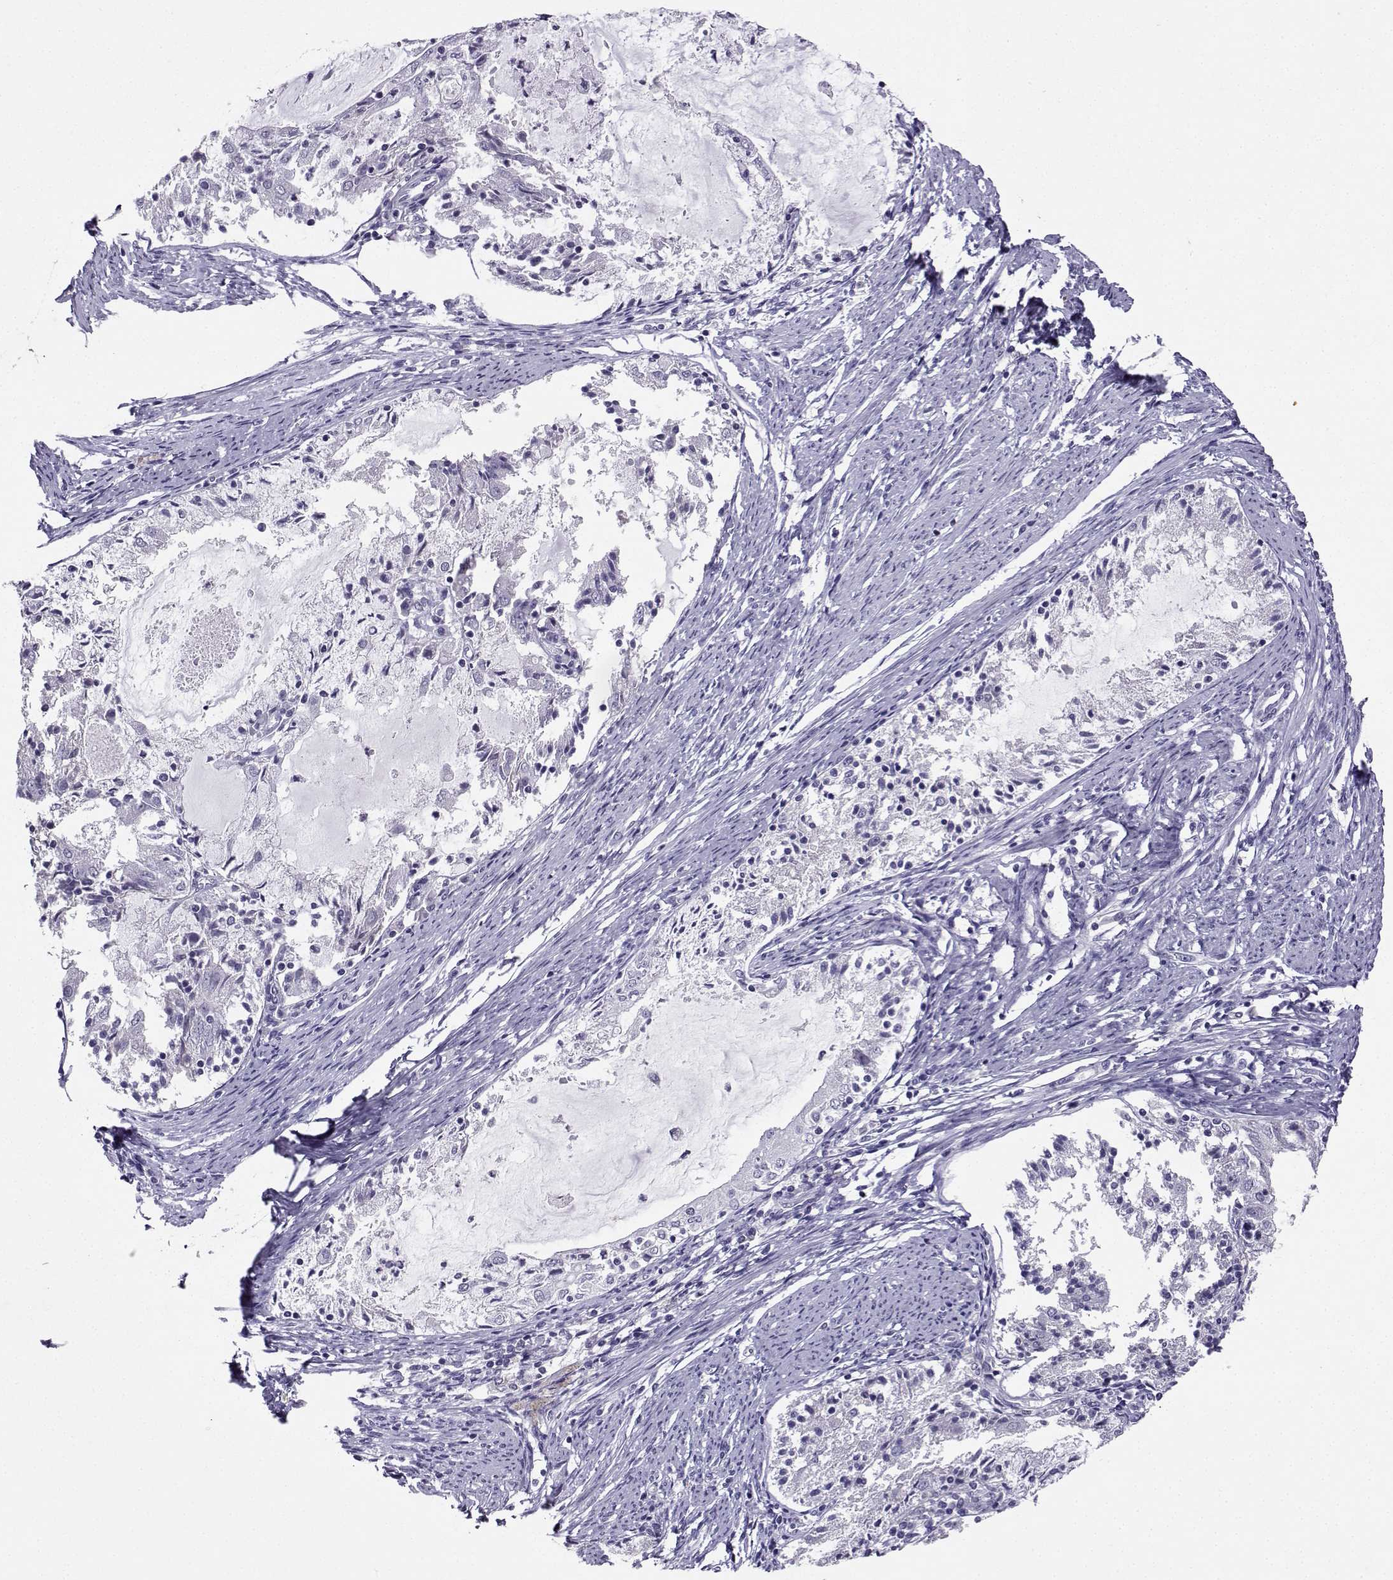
{"staining": {"intensity": "negative", "quantity": "none", "location": "none"}, "tissue": "endometrial cancer", "cell_type": "Tumor cells", "image_type": "cancer", "snomed": [{"axis": "morphology", "description": "Adenocarcinoma, NOS"}, {"axis": "topography", "description": "Endometrium"}], "caption": "There is no significant expression in tumor cells of endometrial cancer.", "gene": "TBR1", "patient": {"sex": "female", "age": 57}}